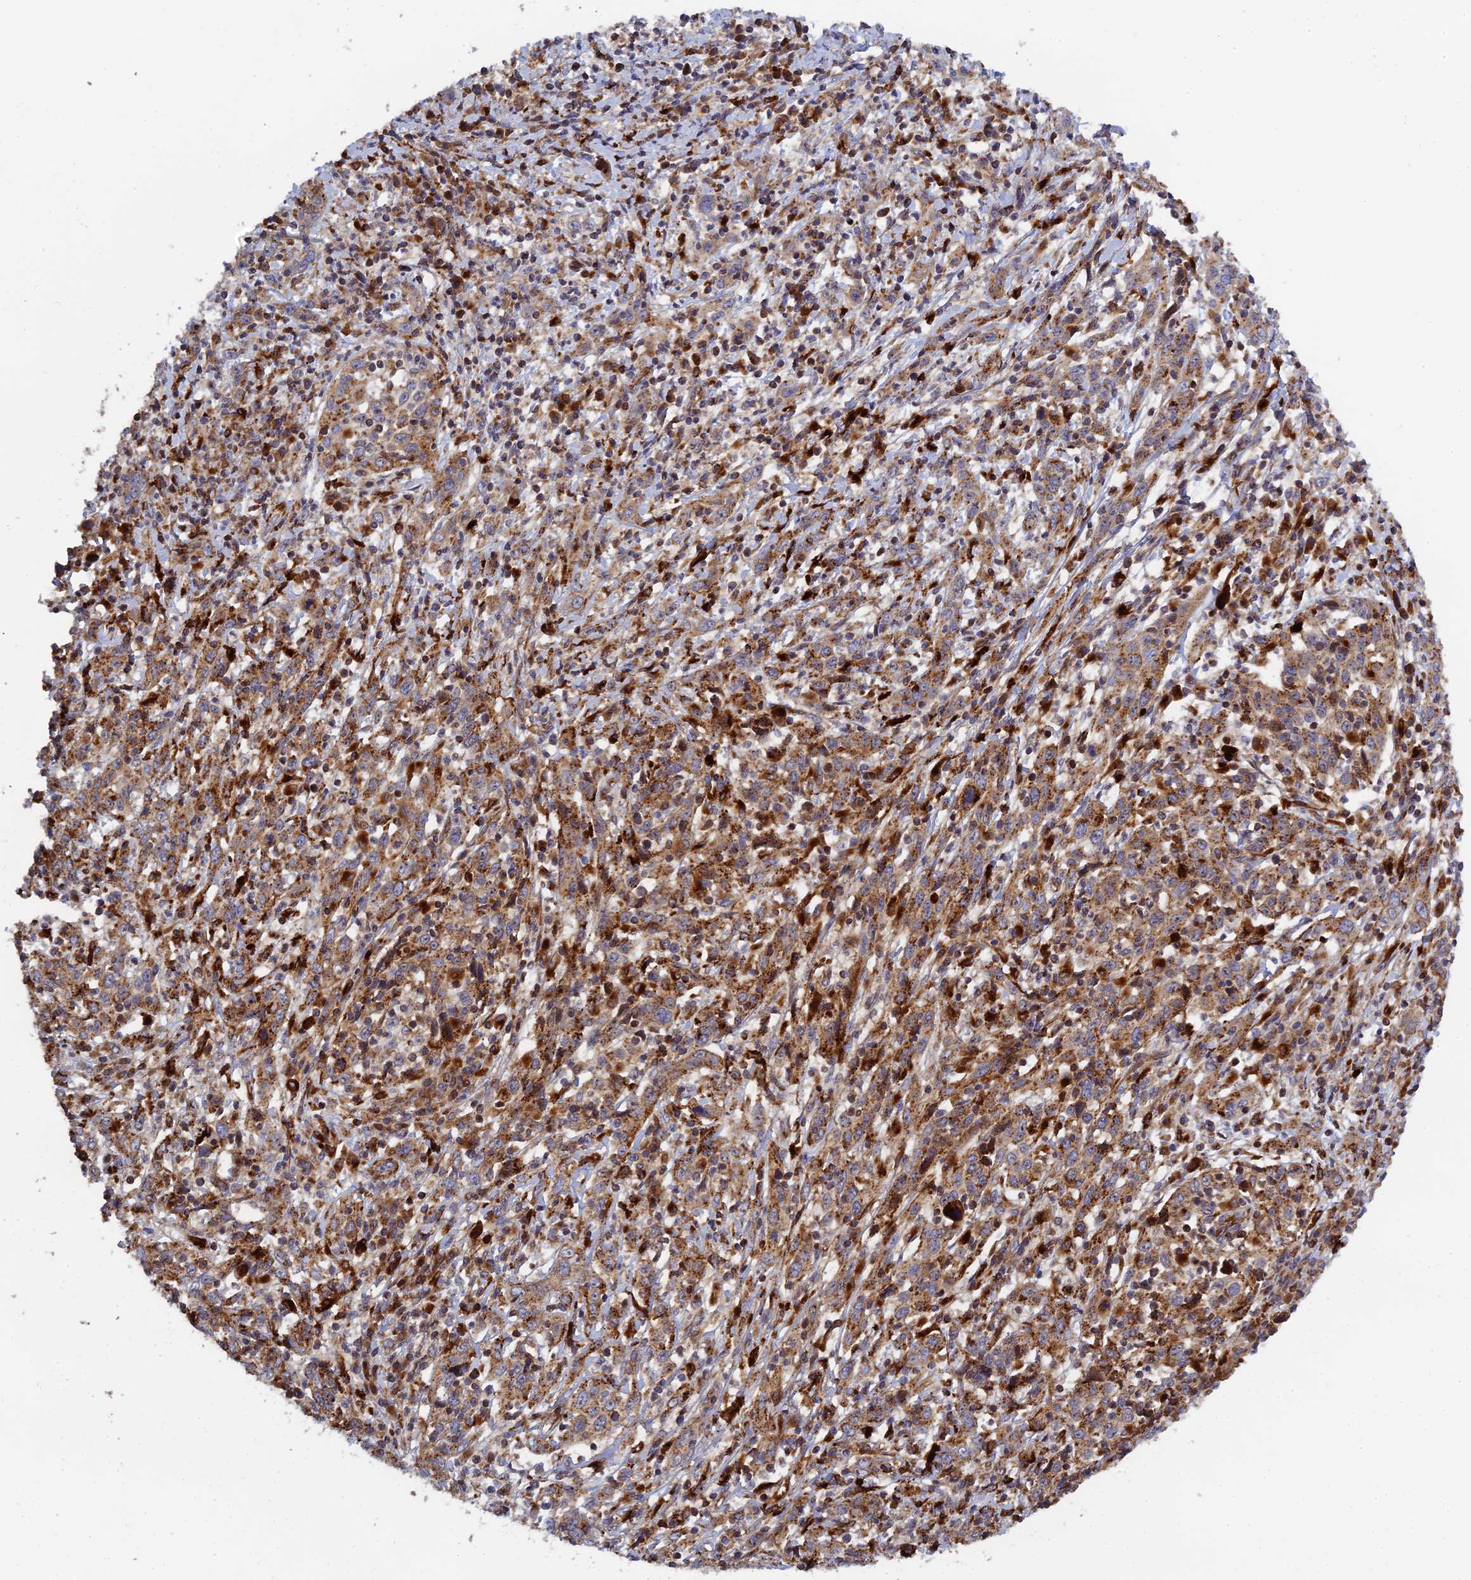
{"staining": {"intensity": "moderate", "quantity": ">75%", "location": "cytoplasmic/membranous"}, "tissue": "cervical cancer", "cell_type": "Tumor cells", "image_type": "cancer", "snomed": [{"axis": "morphology", "description": "Squamous cell carcinoma, NOS"}, {"axis": "topography", "description": "Cervix"}], "caption": "High-magnification brightfield microscopy of squamous cell carcinoma (cervical) stained with DAB (brown) and counterstained with hematoxylin (blue). tumor cells exhibit moderate cytoplasmic/membranous staining is seen in approximately>75% of cells. (IHC, brightfield microscopy, high magnification).", "gene": "PPP2R3C", "patient": {"sex": "female", "age": 46}}